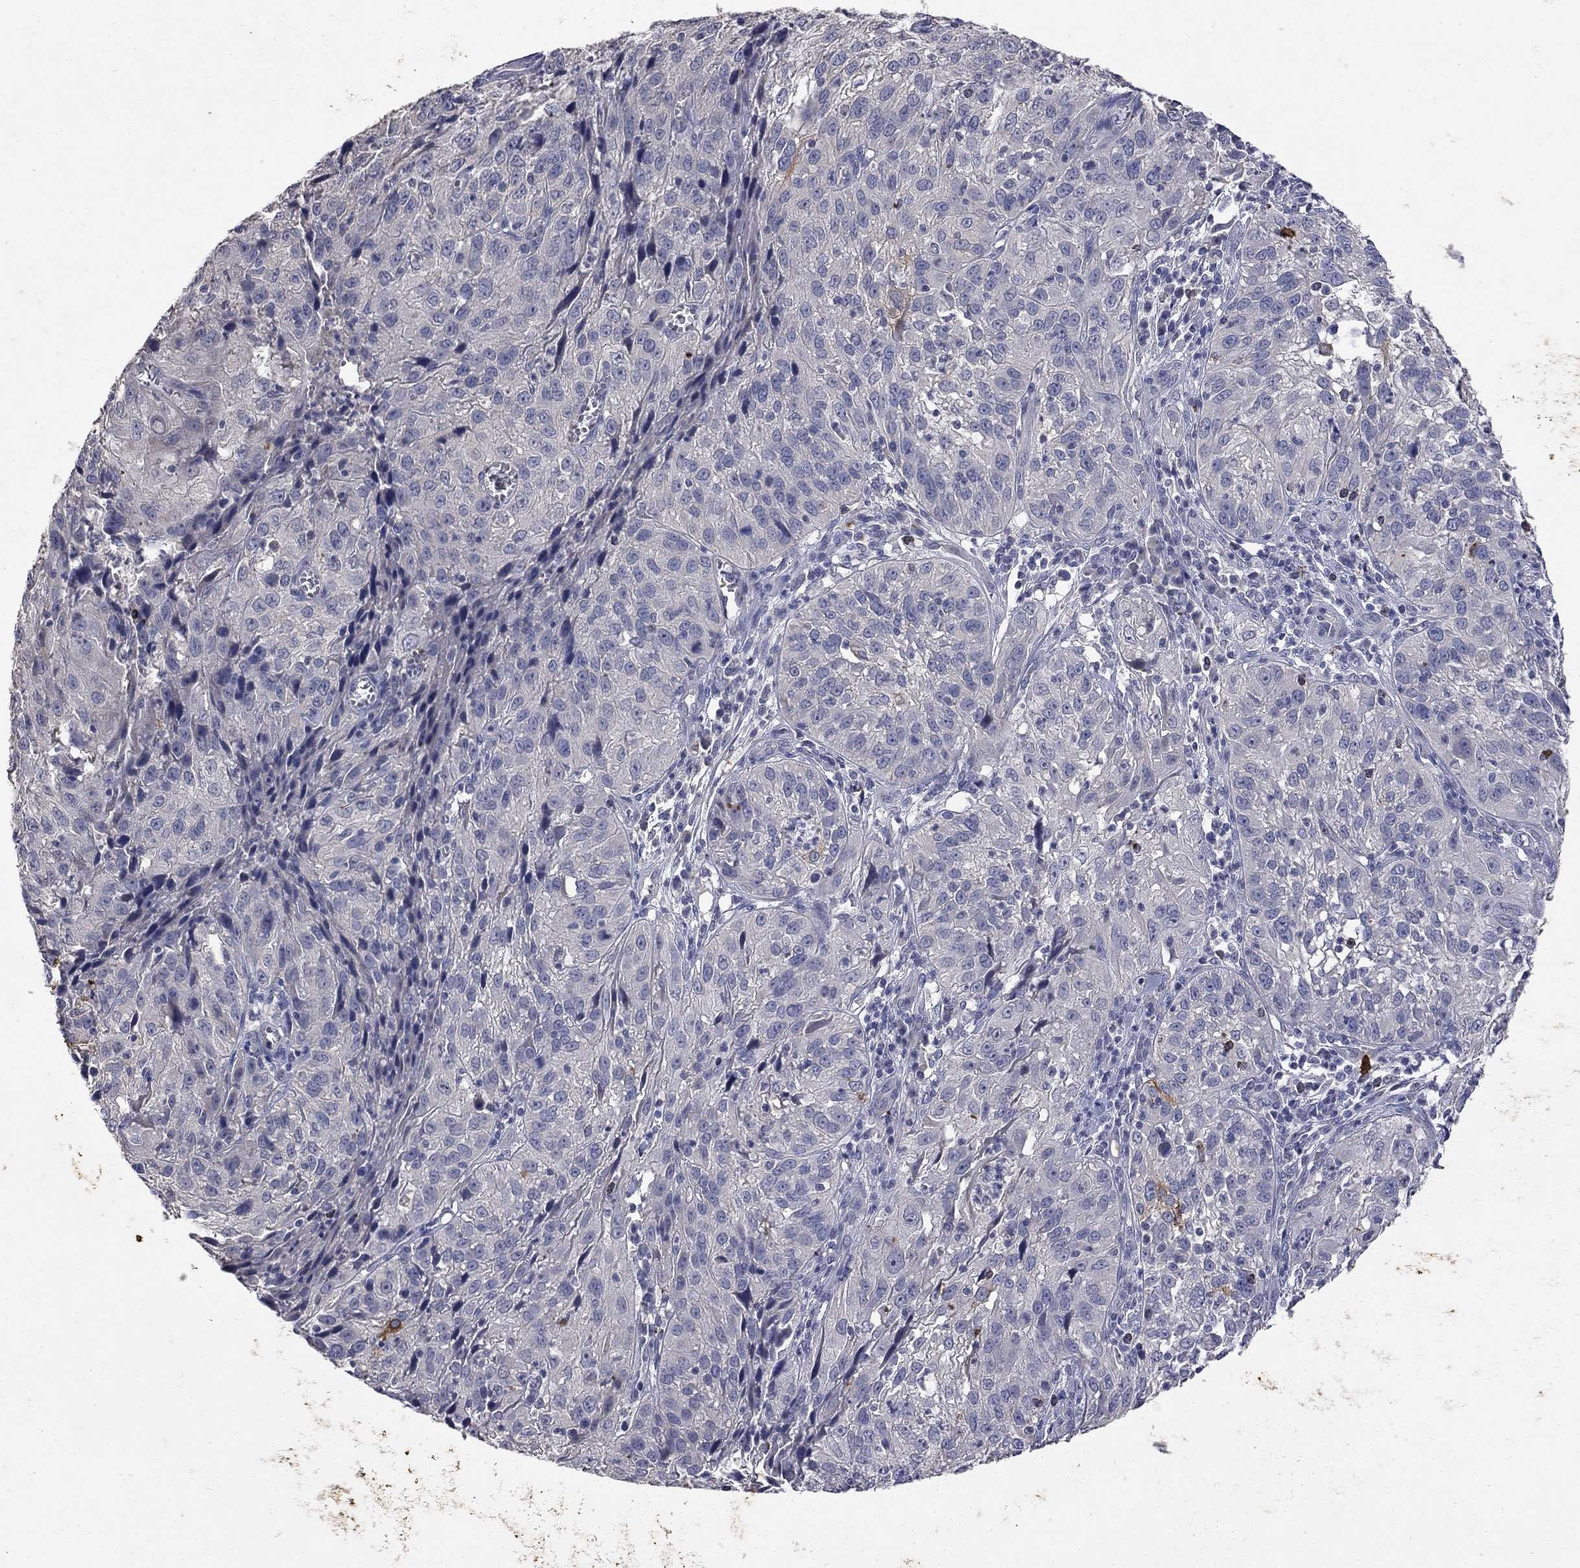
{"staining": {"intensity": "negative", "quantity": "none", "location": "none"}, "tissue": "cervical cancer", "cell_type": "Tumor cells", "image_type": "cancer", "snomed": [{"axis": "morphology", "description": "Squamous cell carcinoma, NOS"}, {"axis": "topography", "description": "Cervix"}], "caption": "Tumor cells show no significant expression in cervical cancer (squamous cell carcinoma).", "gene": "NOS2", "patient": {"sex": "female", "age": 32}}